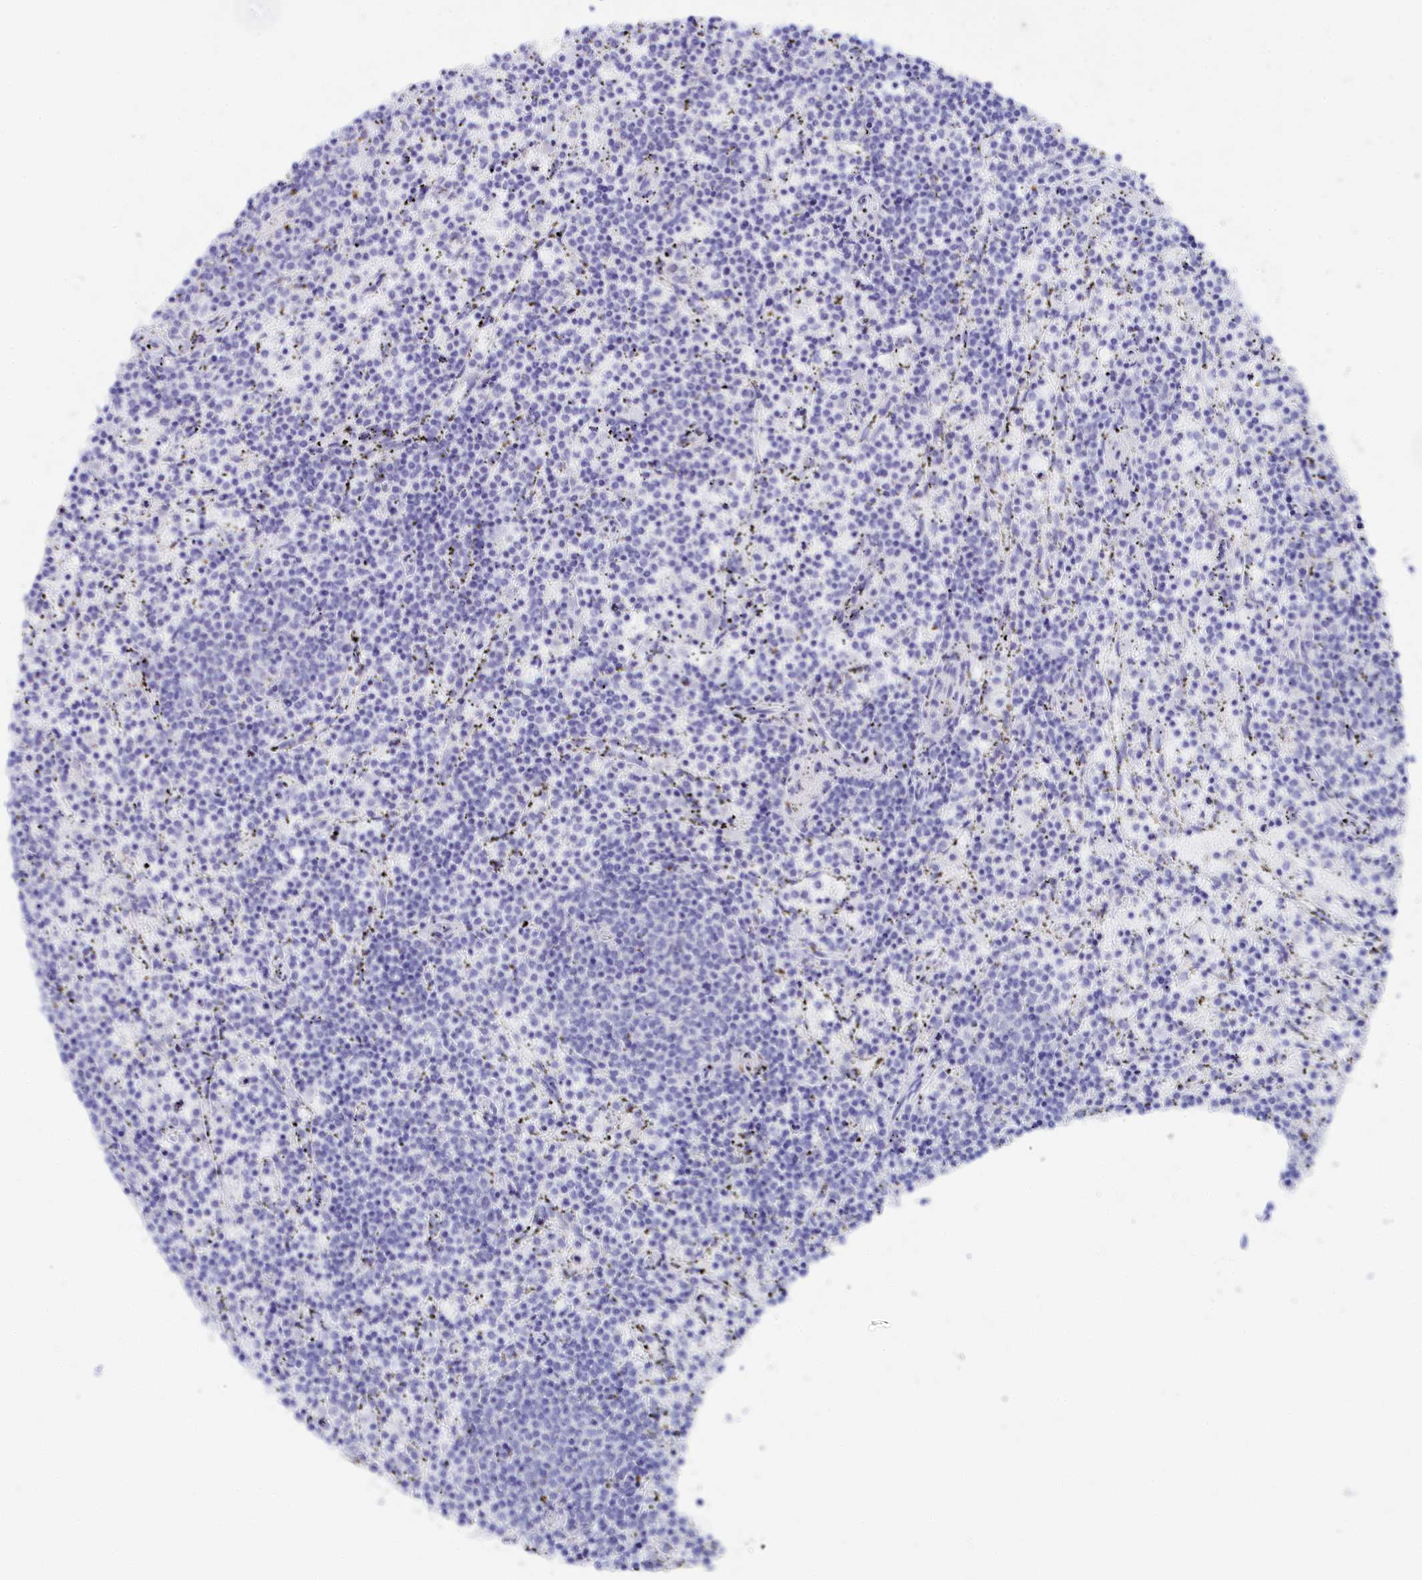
{"staining": {"intensity": "negative", "quantity": "none", "location": "none"}, "tissue": "lymphoma", "cell_type": "Tumor cells", "image_type": "cancer", "snomed": [{"axis": "morphology", "description": "Malignant lymphoma, non-Hodgkin's type, Low grade"}, {"axis": "topography", "description": "Spleen"}], "caption": "Immunohistochemistry of low-grade malignant lymphoma, non-Hodgkin's type demonstrates no positivity in tumor cells.", "gene": "TRIM10", "patient": {"sex": "female", "age": 50}}